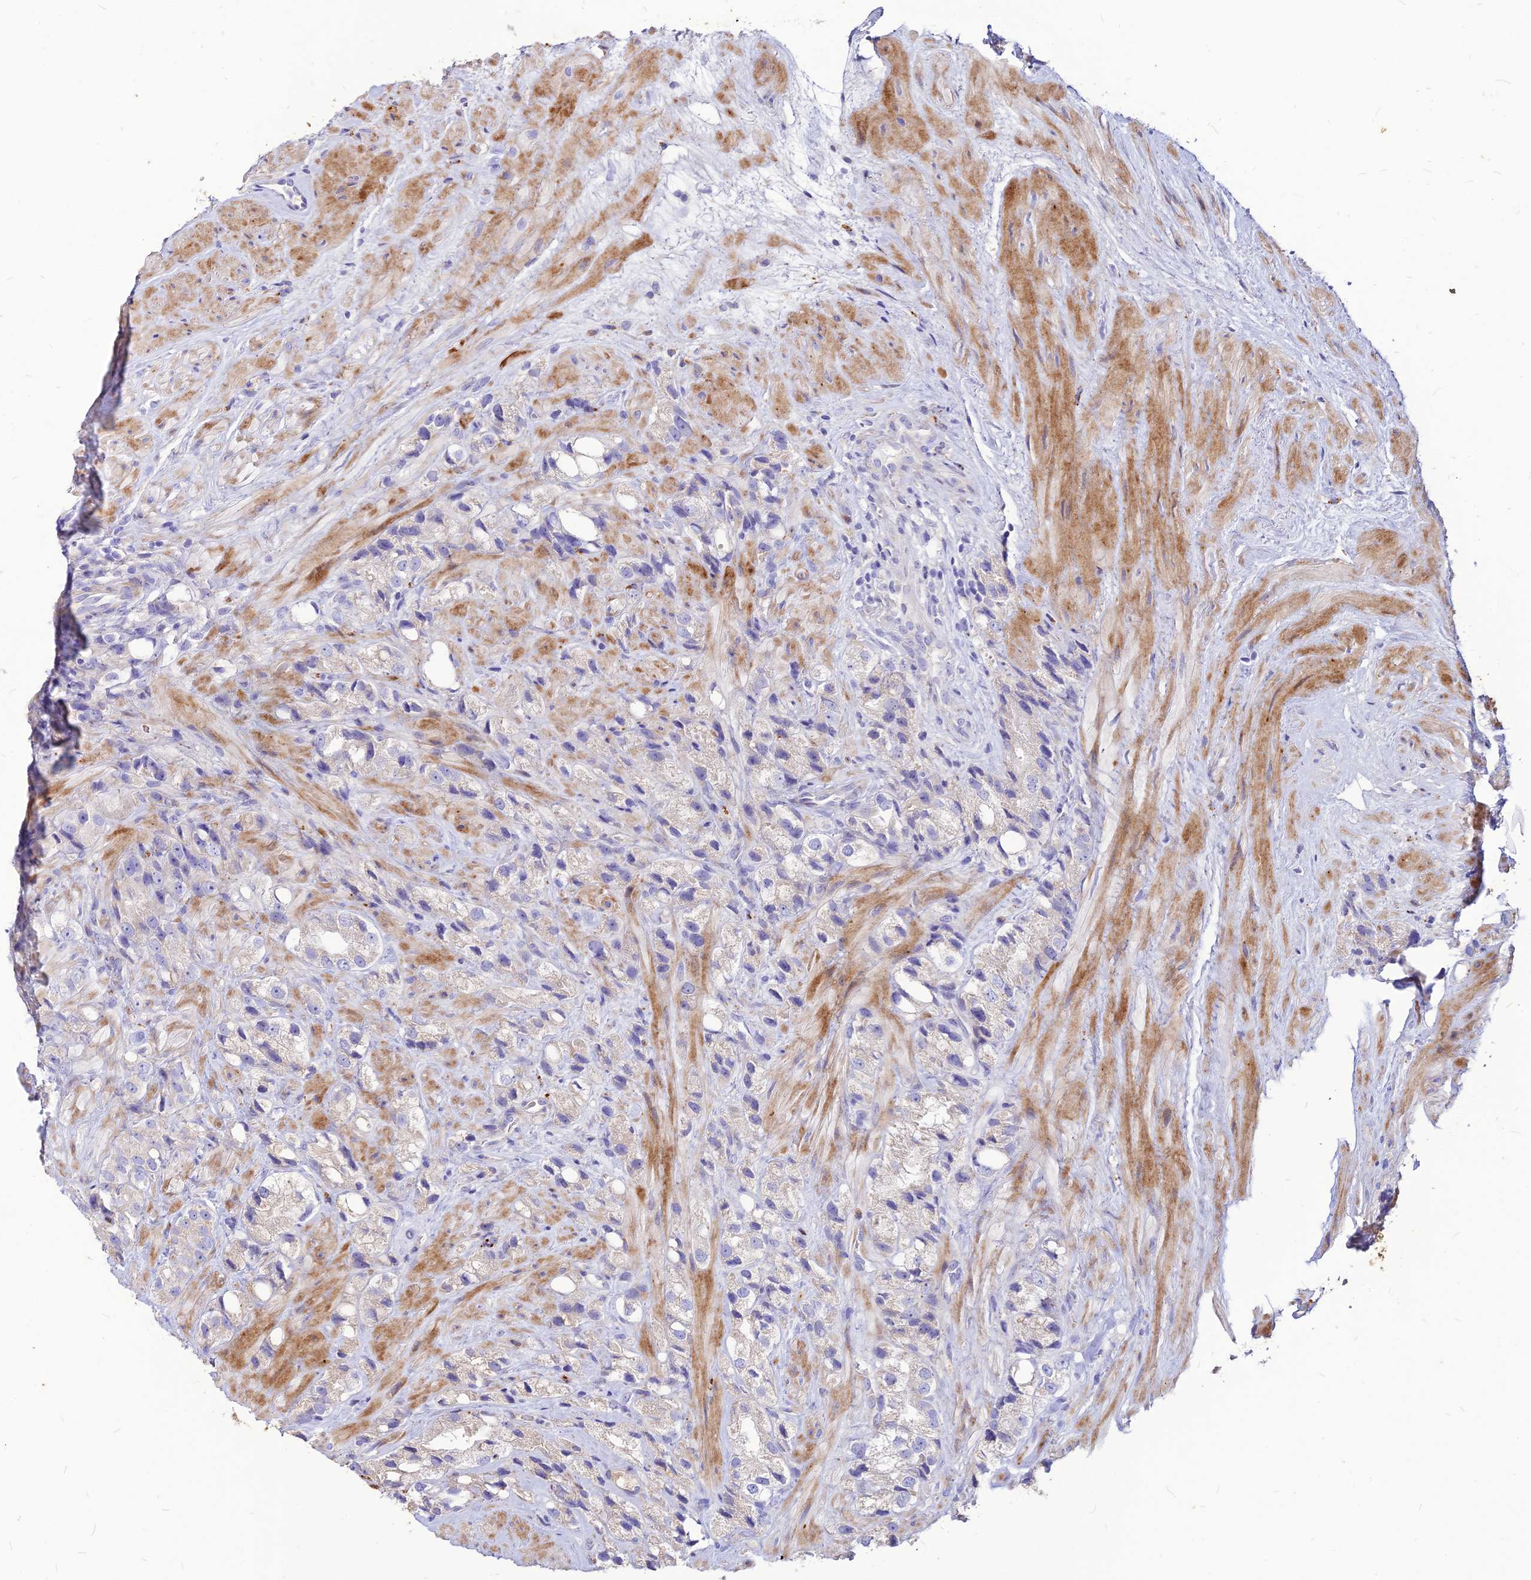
{"staining": {"intensity": "negative", "quantity": "none", "location": "none"}, "tissue": "prostate cancer", "cell_type": "Tumor cells", "image_type": "cancer", "snomed": [{"axis": "morphology", "description": "Adenocarcinoma, NOS"}, {"axis": "topography", "description": "Prostate"}], "caption": "Immunohistochemical staining of human prostate cancer (adenocarcinoma) demonstrates no significant positivity in tumor cells.", "gene": "RIMOC1", "patient": {"sex": "male", "age": 79}}